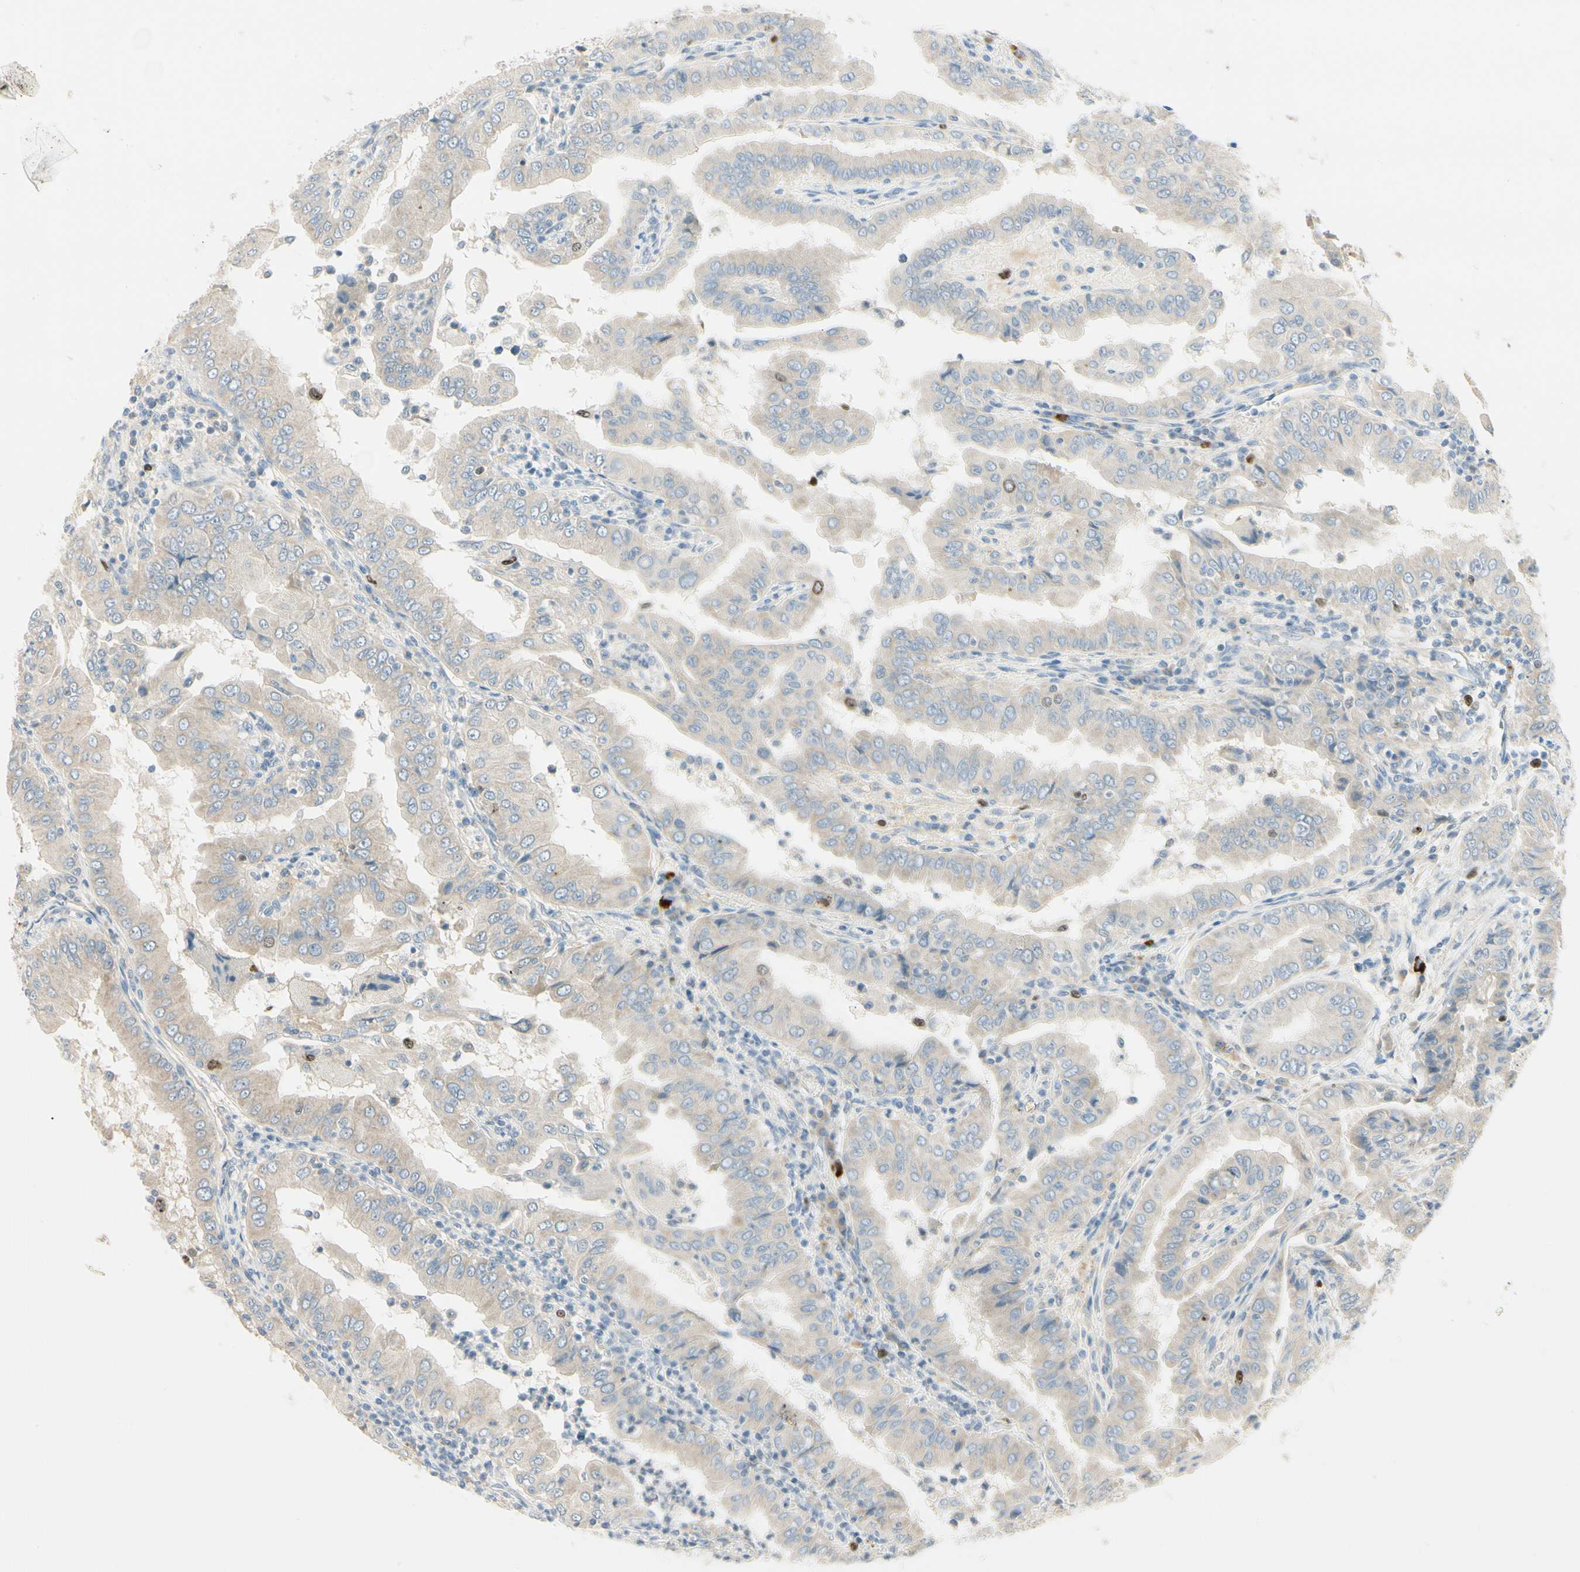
{"staining": {"intensity": "negative", "quantity": "none", "location": "none"}, "tissue": "thyroid cancer", "cell_type": "Tumor cells", "image_type": "cancer", "snomed": [{"axis": "morphology", "description": "Papillary adenocarcinoma, NOS"}, {"axis": "topography", "description": "Thyroid gland"}], "caption": "This is an immunohistochemistry image of human thyroid cancer (papillary adenocarcinoma). There is no expression in tumor cells.", "gene": "PITX1", "patient": {"sex": "male", "age": 33}}